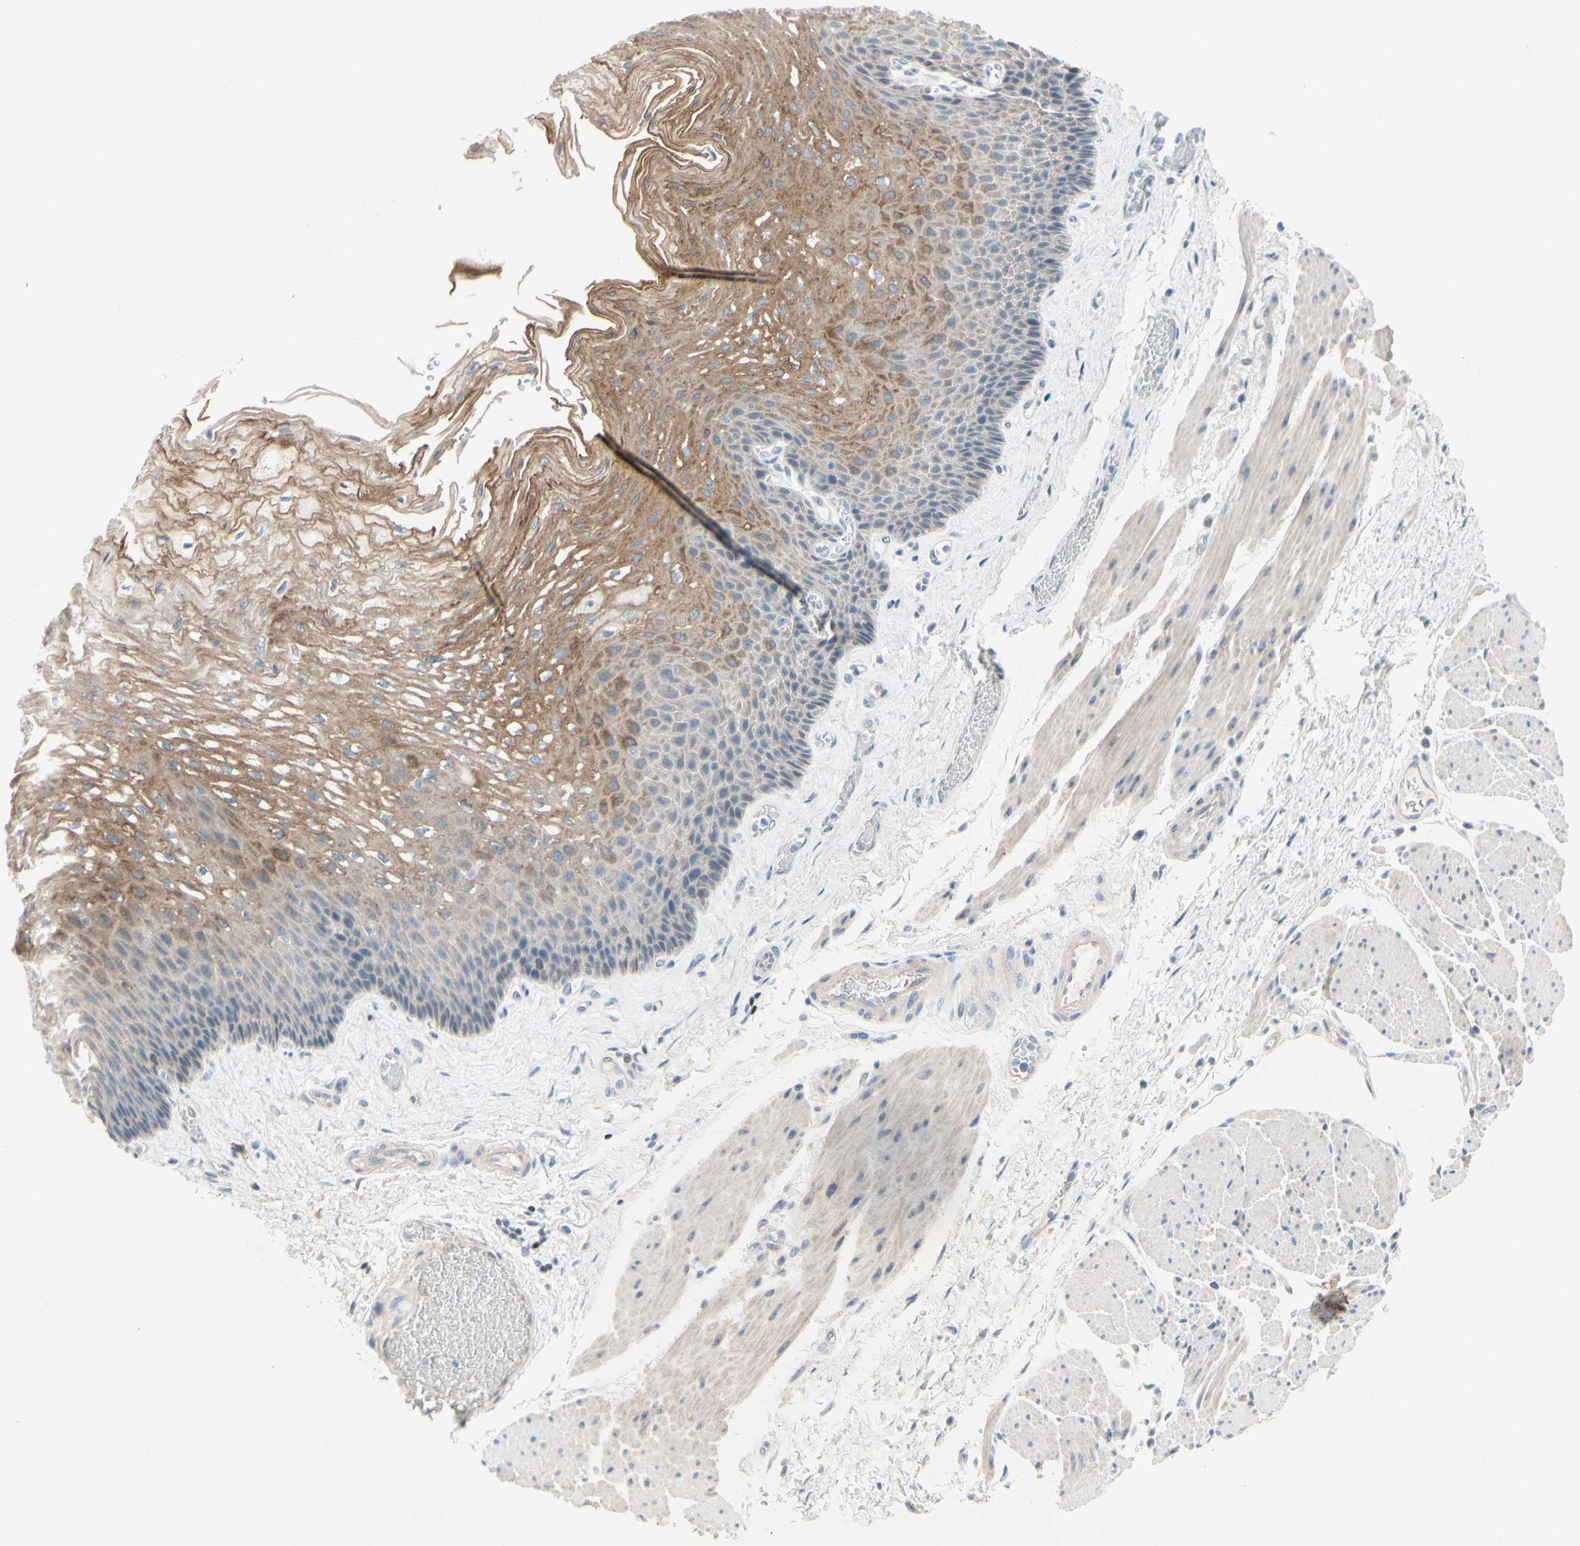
{"staining": {"intensity": "moderate", "quantity": "25%-75%", "location": "cytoplasmic/membranous"}, "tissue": "esophagus", "cell_type": "Squamous epithelial cells", "image_type": "normal", "snomed": [{"axis": "morphology", "description": "Normal tissue, NOS"}, {"axis": "topography", "description": "Esophagus"}], "caption": "The micrograph displays staining of normal esophagus, revealing moderate cytoplasmic/membranous protein positivity (brown color) within squamous epithelial cells. Ihc stains the protein in brown and the nuclei are stained blue.", "gene": "ZNF132", "patient": {"sex": "female", "age": 72}}